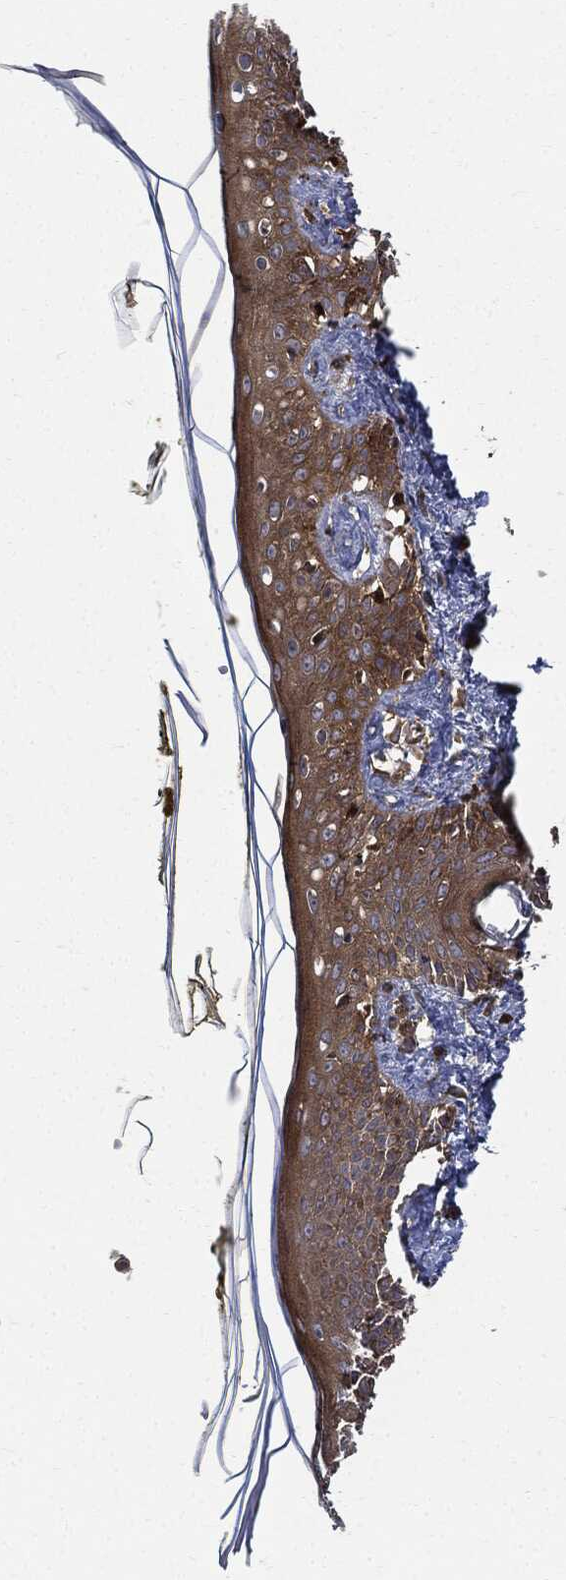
{"staining": {"intensity": "moderate", "quantity": "<25%", "location": "cytoplasmic/membranous"}, "tissue": "skin", "cell_type": "Fibroblasts", "image_type": "normal", "snomed": [{"axis": "morphology", "description": "Normal tissue, NOS"}, {"axis": "topography", "description": "Skin"}], "caption": "Immunohistochemical staining of unremarkable human skin displays low levels of moderate cytoplasmic/membranous positivity in about <25% of fibroblasts.", "gene": "XPNPEP1", "patient": {"sex": "male", "age": 76}}